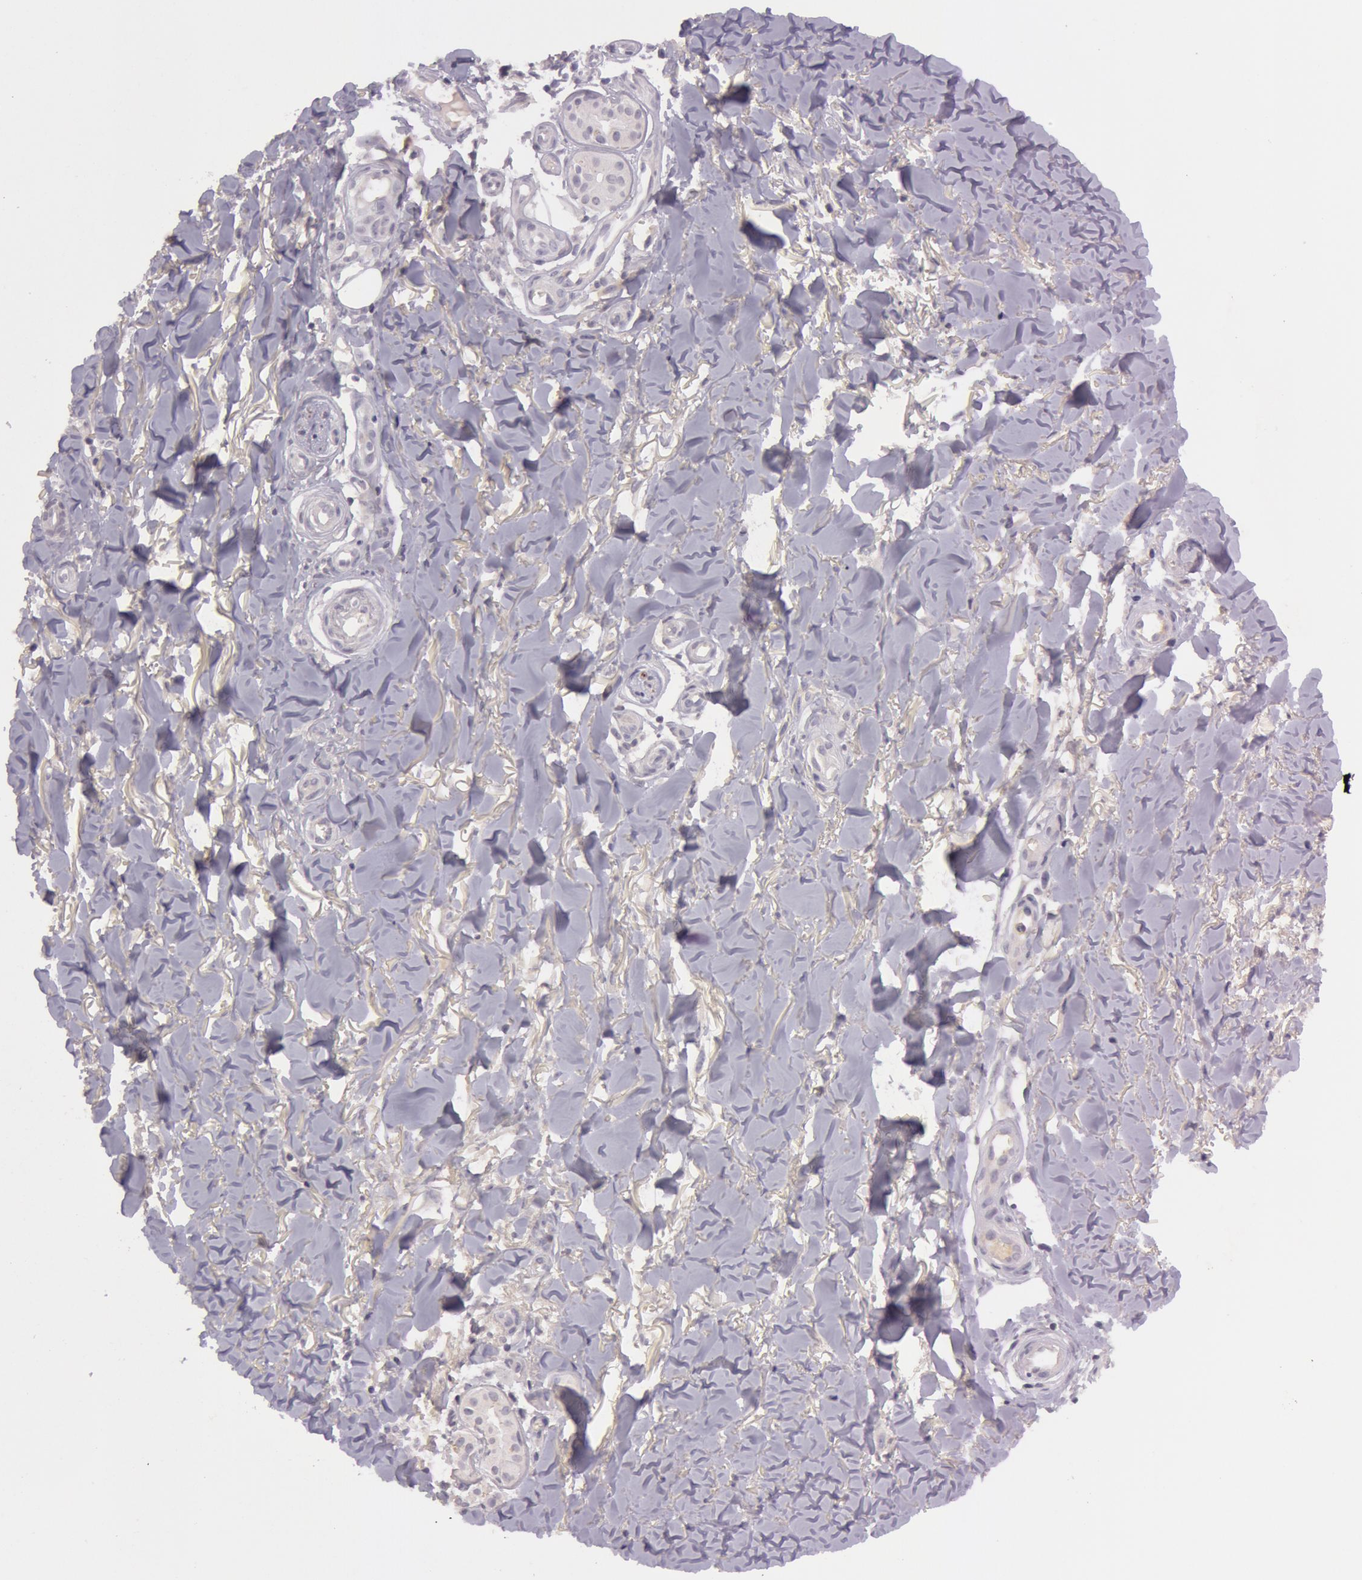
{"staining": {"intensity": "negative", "quantity": "none", "location": "none"}, "tissue": "skin cancer", "cell_type": "Tumor cells", "image_type": "cancer", "snomed": [{"axis": "morphology", "description": "Basal cell carcinoma"}, {"axis": "topography", "description": "Skin"}], "caption": "A photomicrograph of human skin basal cell carcinoma is negative for staining in tumor cells.", "gene": "MXRA5", "patient": {"sex": "male", "age": 81}}